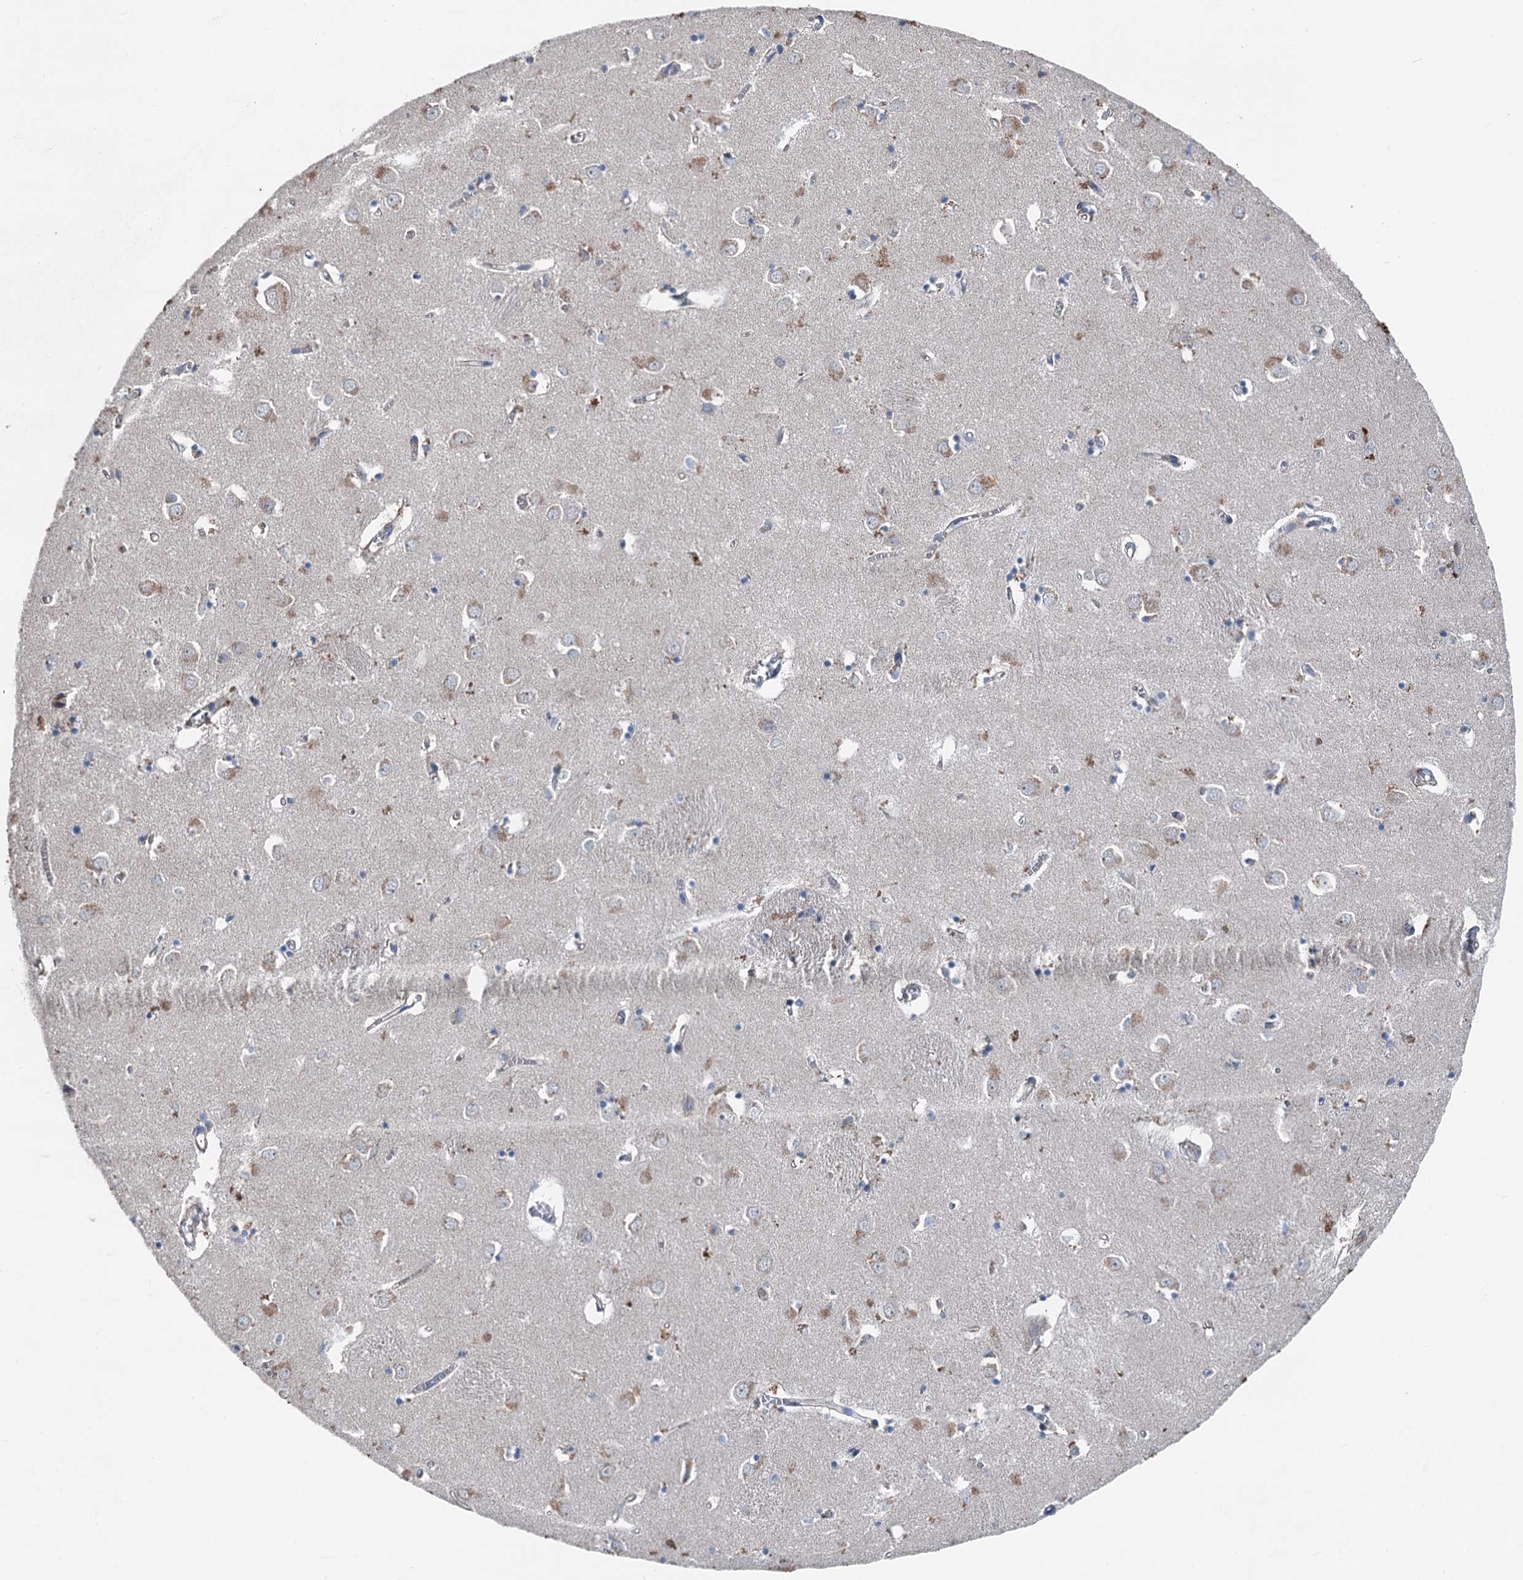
{"staining": {"intensity": "negative", "quantity": "none", "location": "none"}, "tissue": "caudate", "cell_type": "Glial cells", "image_type": "normal", "snomed": [{"axis": "morphology", "description": "Normal tissue, NOS"}, {"axis": "topography", "description": "Lateral ventricle wall"}], "caption": "The photomicrograph demonstrates no significant staining in glial cells of caudate. (Stains: DAB (3,3'-diaminobenzidine) immunohistochemistry (IHC) with hematoxylin counter stain, Microscopy: brightfield microscopy at high magnification).", "gene": "RUFY1", "patient": {"sex": "male", "age": 70}}